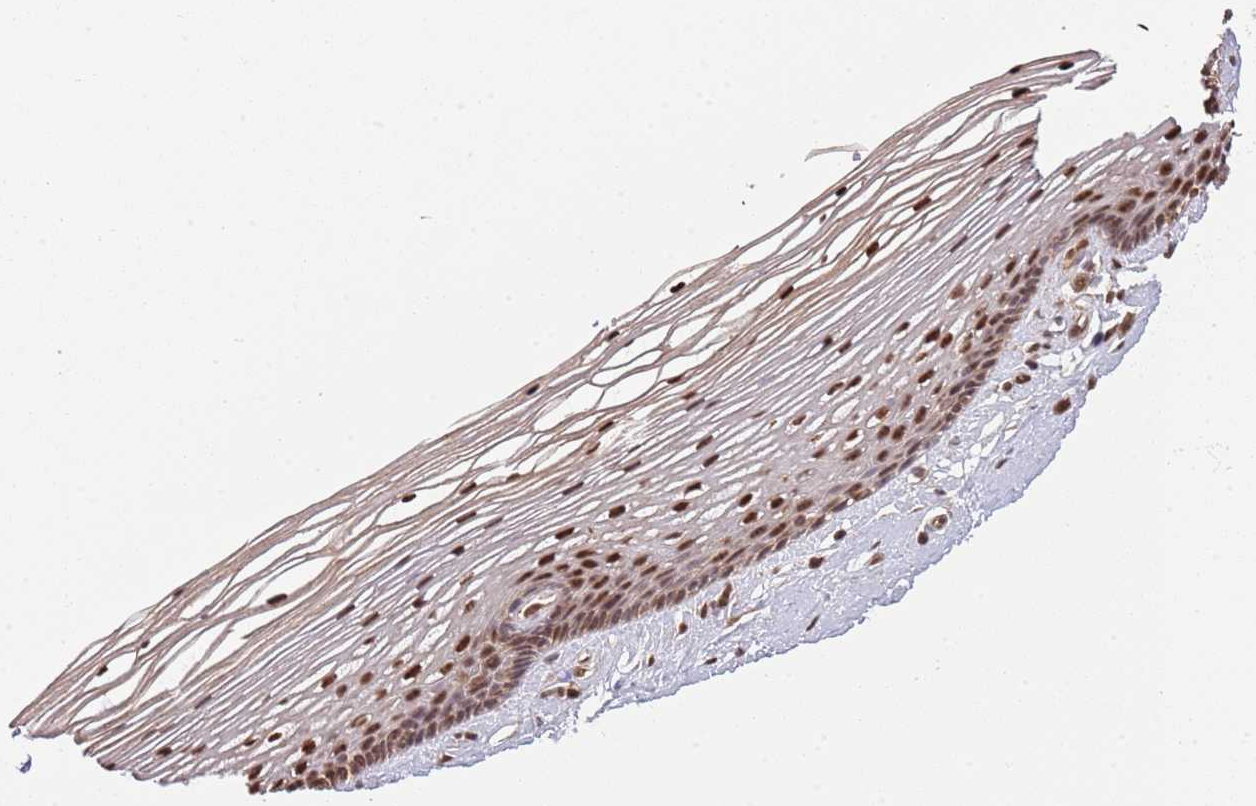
{"staining": {"intensity": "strong", "quantity": ">75%", "location": "cytoplasmic/membranous,nuclear"}, "tissue": "vagina", "cell_type": "Squamous epithelial cells", "image_type": "normal", "snomed": [{"axis": "morphology", "description": "Normal tissue, NOS"}, {"axis": "topography", "description": "Vagina"}], "caption": "A photomicrograph of vagina stained for a protein reveals strong cytoplasmic/membranous,nuclear brown staining in squamous epithelial cells.", "gene": "PLSCR5", "patient": {"sex": "female", "age": 46}}